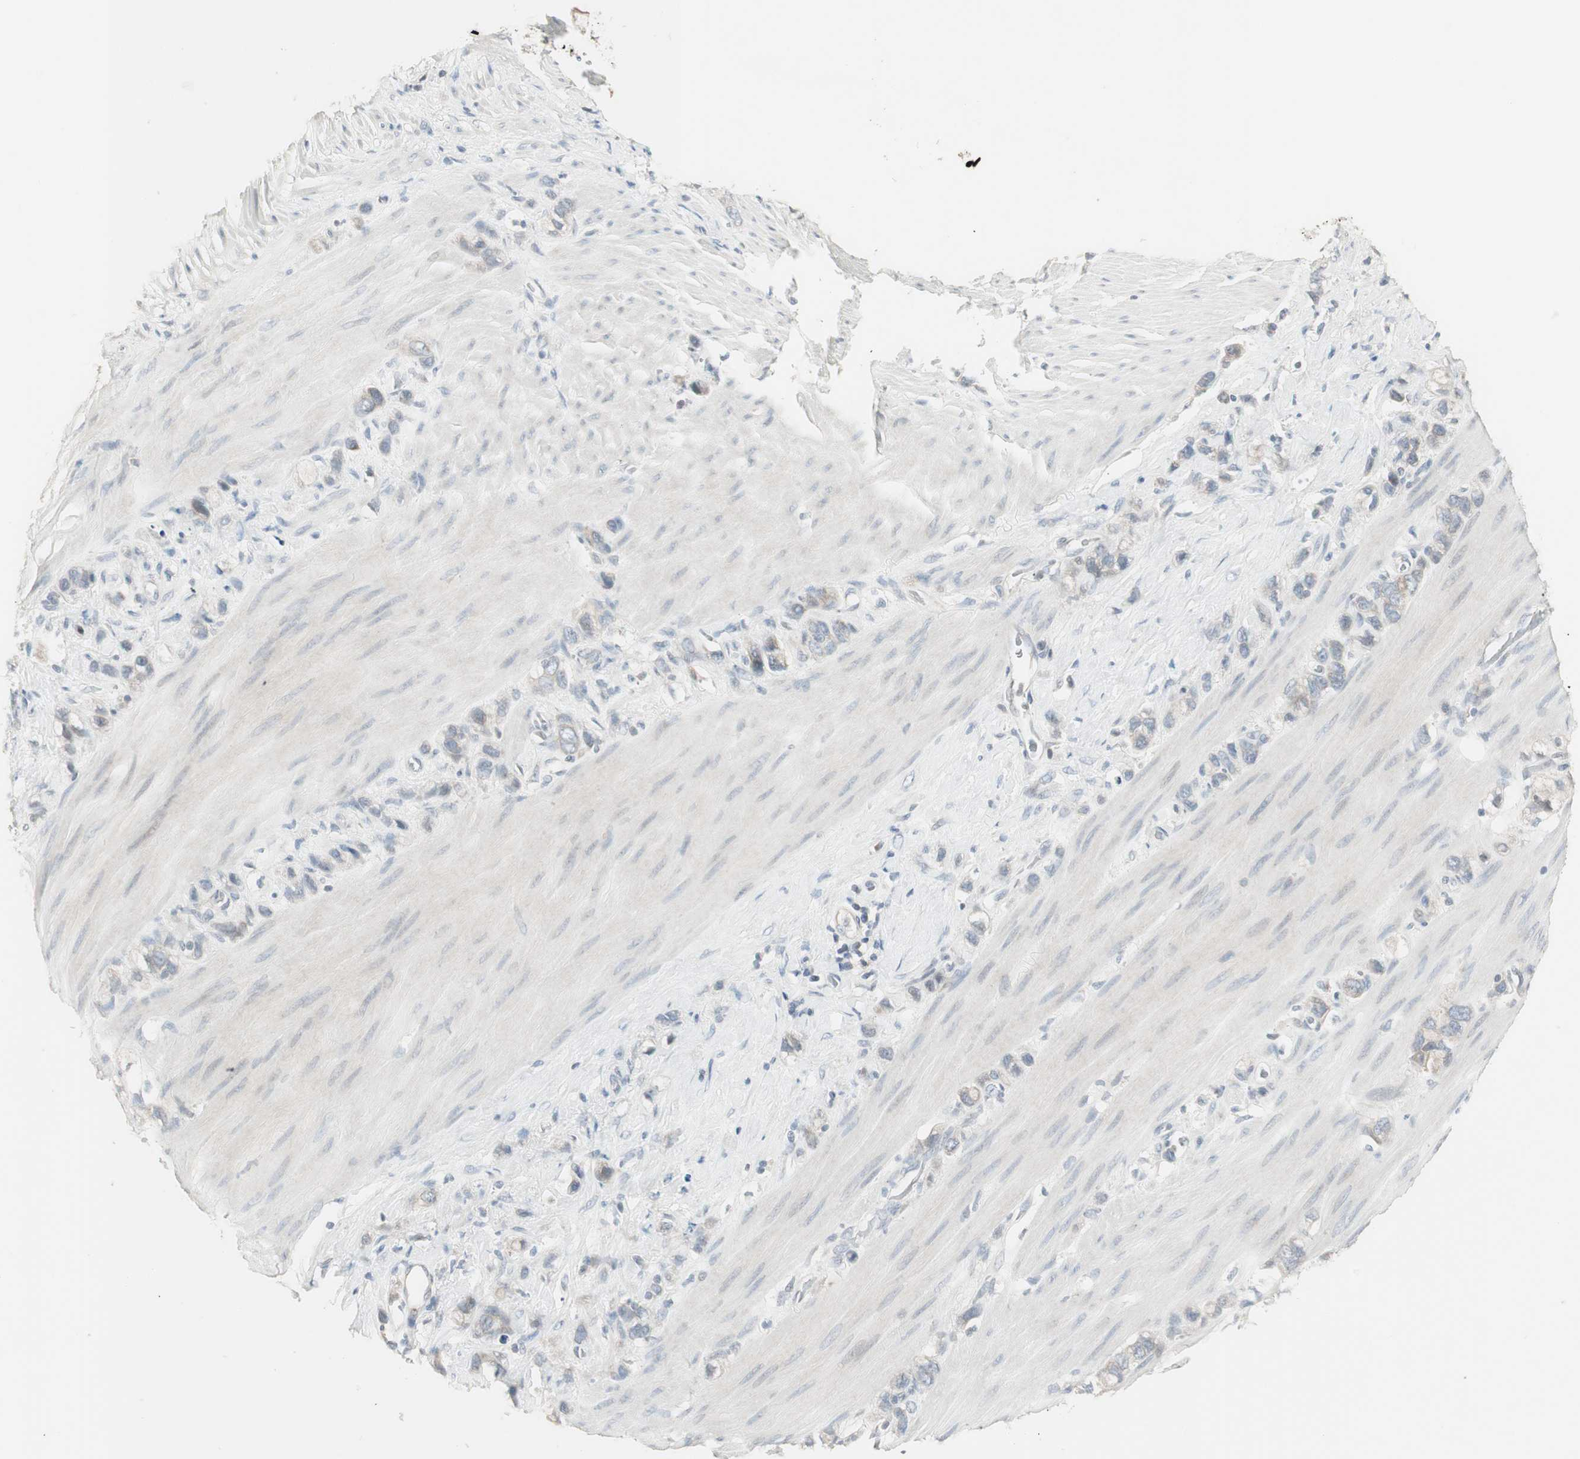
{"staining": {"intensity": "negative", "quantity": "none", "location": "none"}, "tissue": "stomach cancer", "cell_type": "Tumor cells", "image_type": "cancer", "snomed": [{"axis": "morphology", "description": "Normal tissue, NOS"}, {"axis": "morphology", "description": "Adenocarcinoma, NOS"}, {"axis": "morphology", "description": "Adenocarcinoma, High grade"}, {"axis": "topography", "description": "Stomach, upper"}, {"axis": "topography", "description": "Stomach"}], "caption": "A high-resolution photomicrograph shows immunohistochemistry staining of high-grade adenocarcinoma (stomach), which reveals no significant staining in tumor cells.", "gene": "PDZK1", "patient": {"sex": "female", "age": 65}}